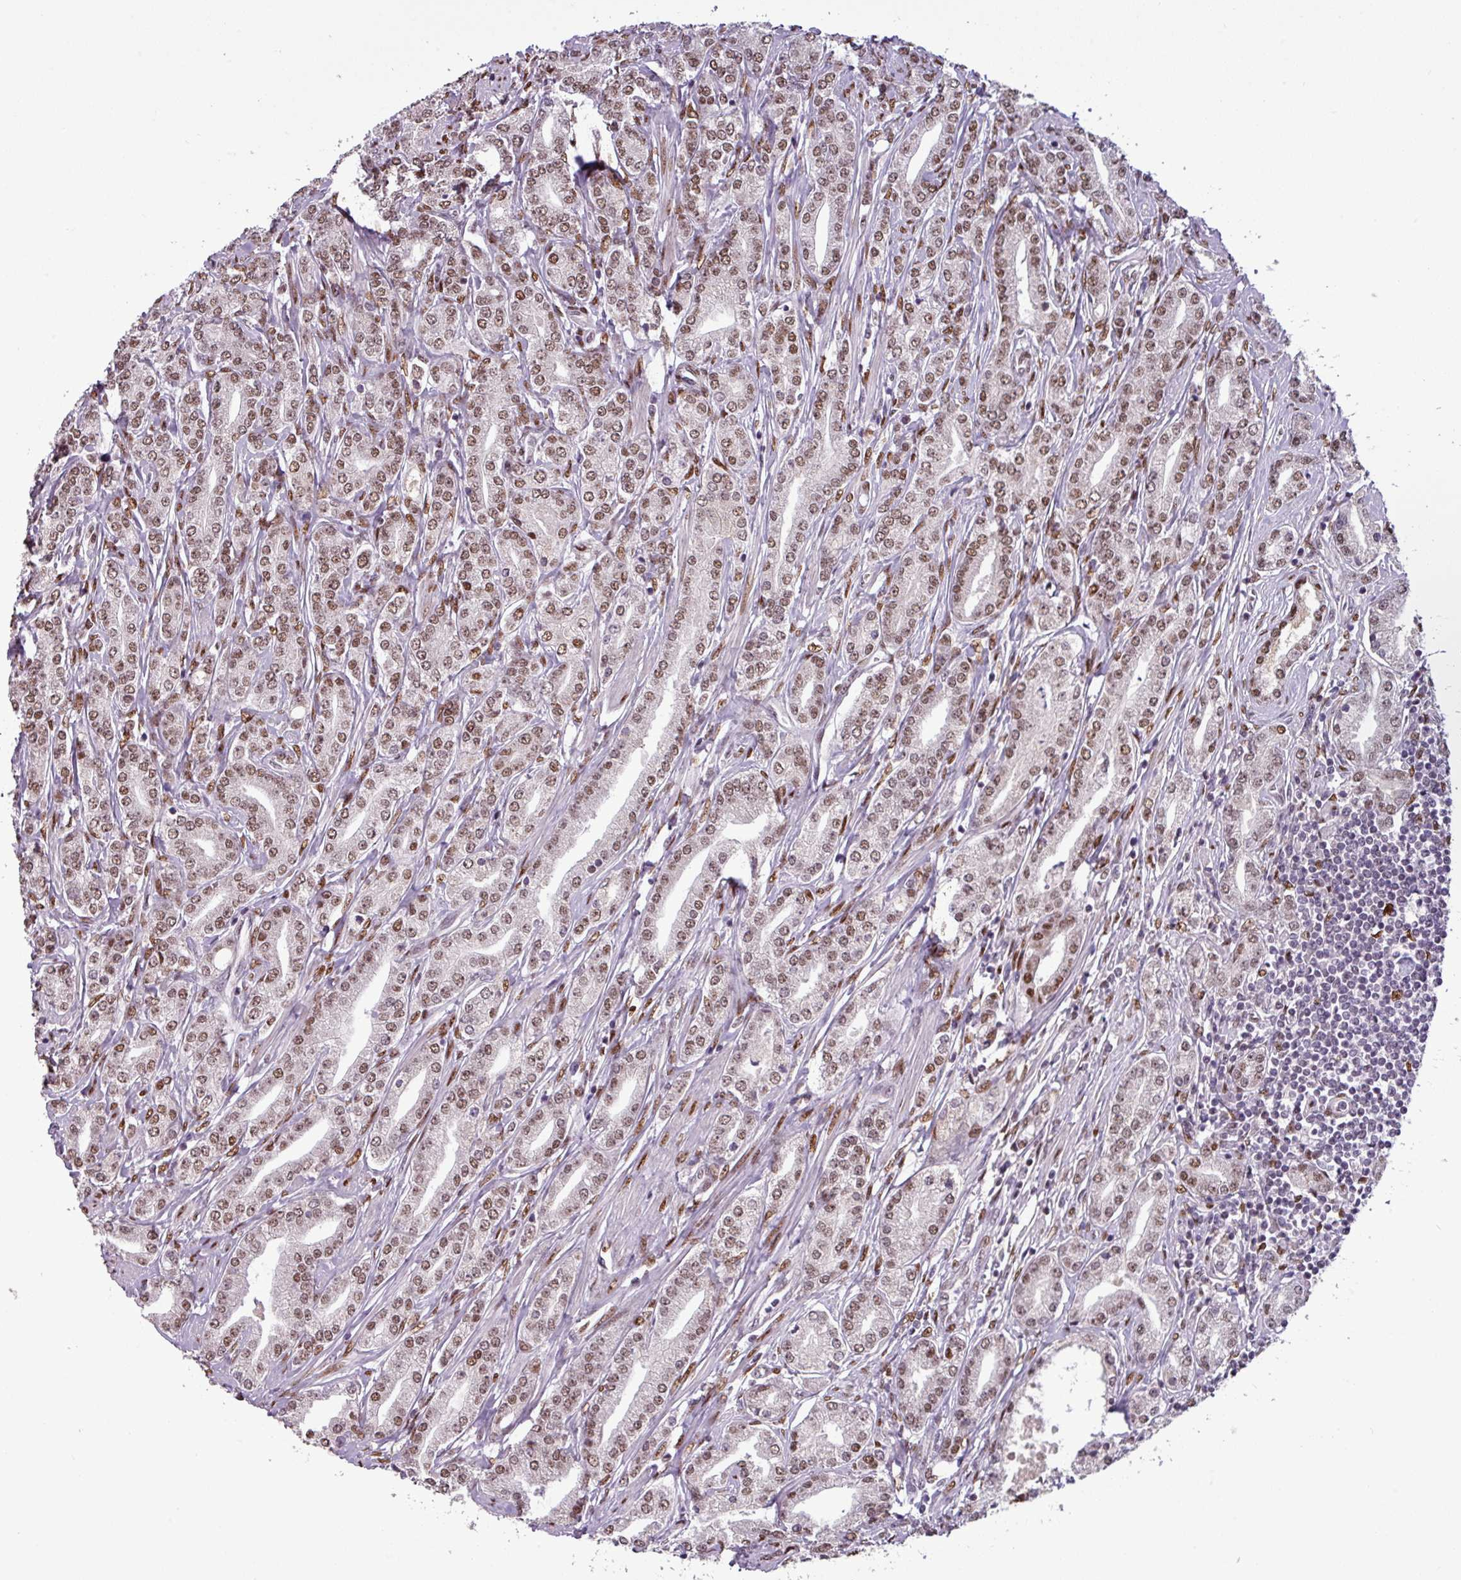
{"staining": {"intensity": "moderate", "quantity": ">75%", "location": "nuclear"}, "tissue": "prostate cancer", "cell_type": "Tumor cells", "image_type": "cancer", "snomed": [{"axis": "morphology", "description": "Adenocarcinoma, High grade"}, {"axis": "topography", "description": "Prostate"}], "caption": "IHC (DAB) staining of prostate cancer exhibits moderate nuclear protein expression in about >75% of tumor cells.", "gene": "IRF2BPL", "patient": {"sex": "male", "age": 66}}